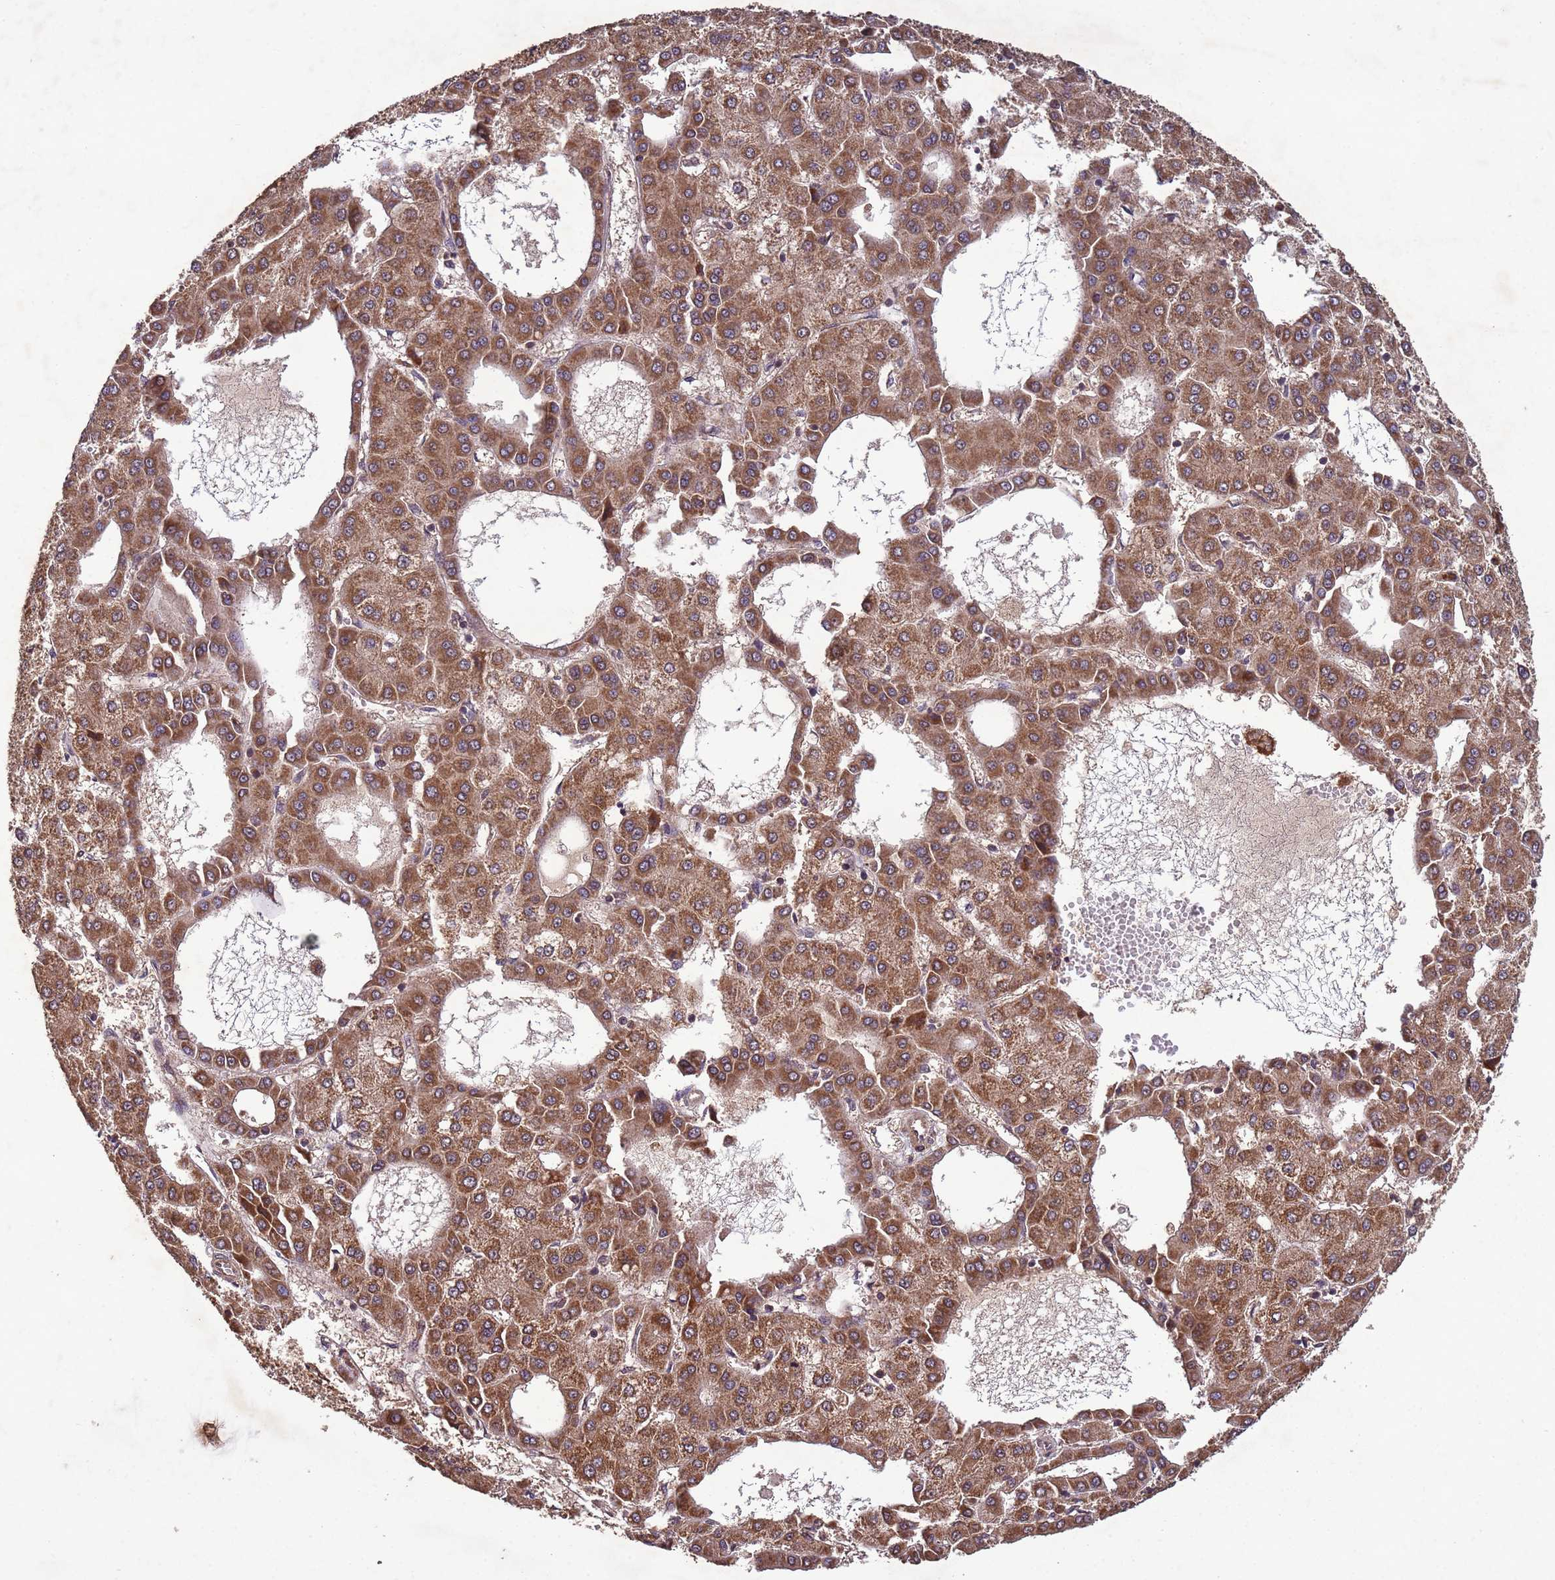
{"staining": {"intensity": "moderate", "quantity": ">75%", "location": "cytoplasmic/membranous"}, "tissue": "liver cancer", "cell_type": "Tumor cells", "image_type": "cancer", "snomed": [{"axis": "morphology", "description": "Carcinoma, Hepatocellular, NOS"}, {"axis": "topography", "description": "Liver"}], "caption": "DAB (3,3'-diaminobenzidine) immunohistochemical staining of human liver hepatocellular carcinoma reveals moderate cytoplasmic/membranous protein positivity in about >75% of tumor cells.", "gene": "FASTKD1", "patient": {"sex": "male", "age": 47}}